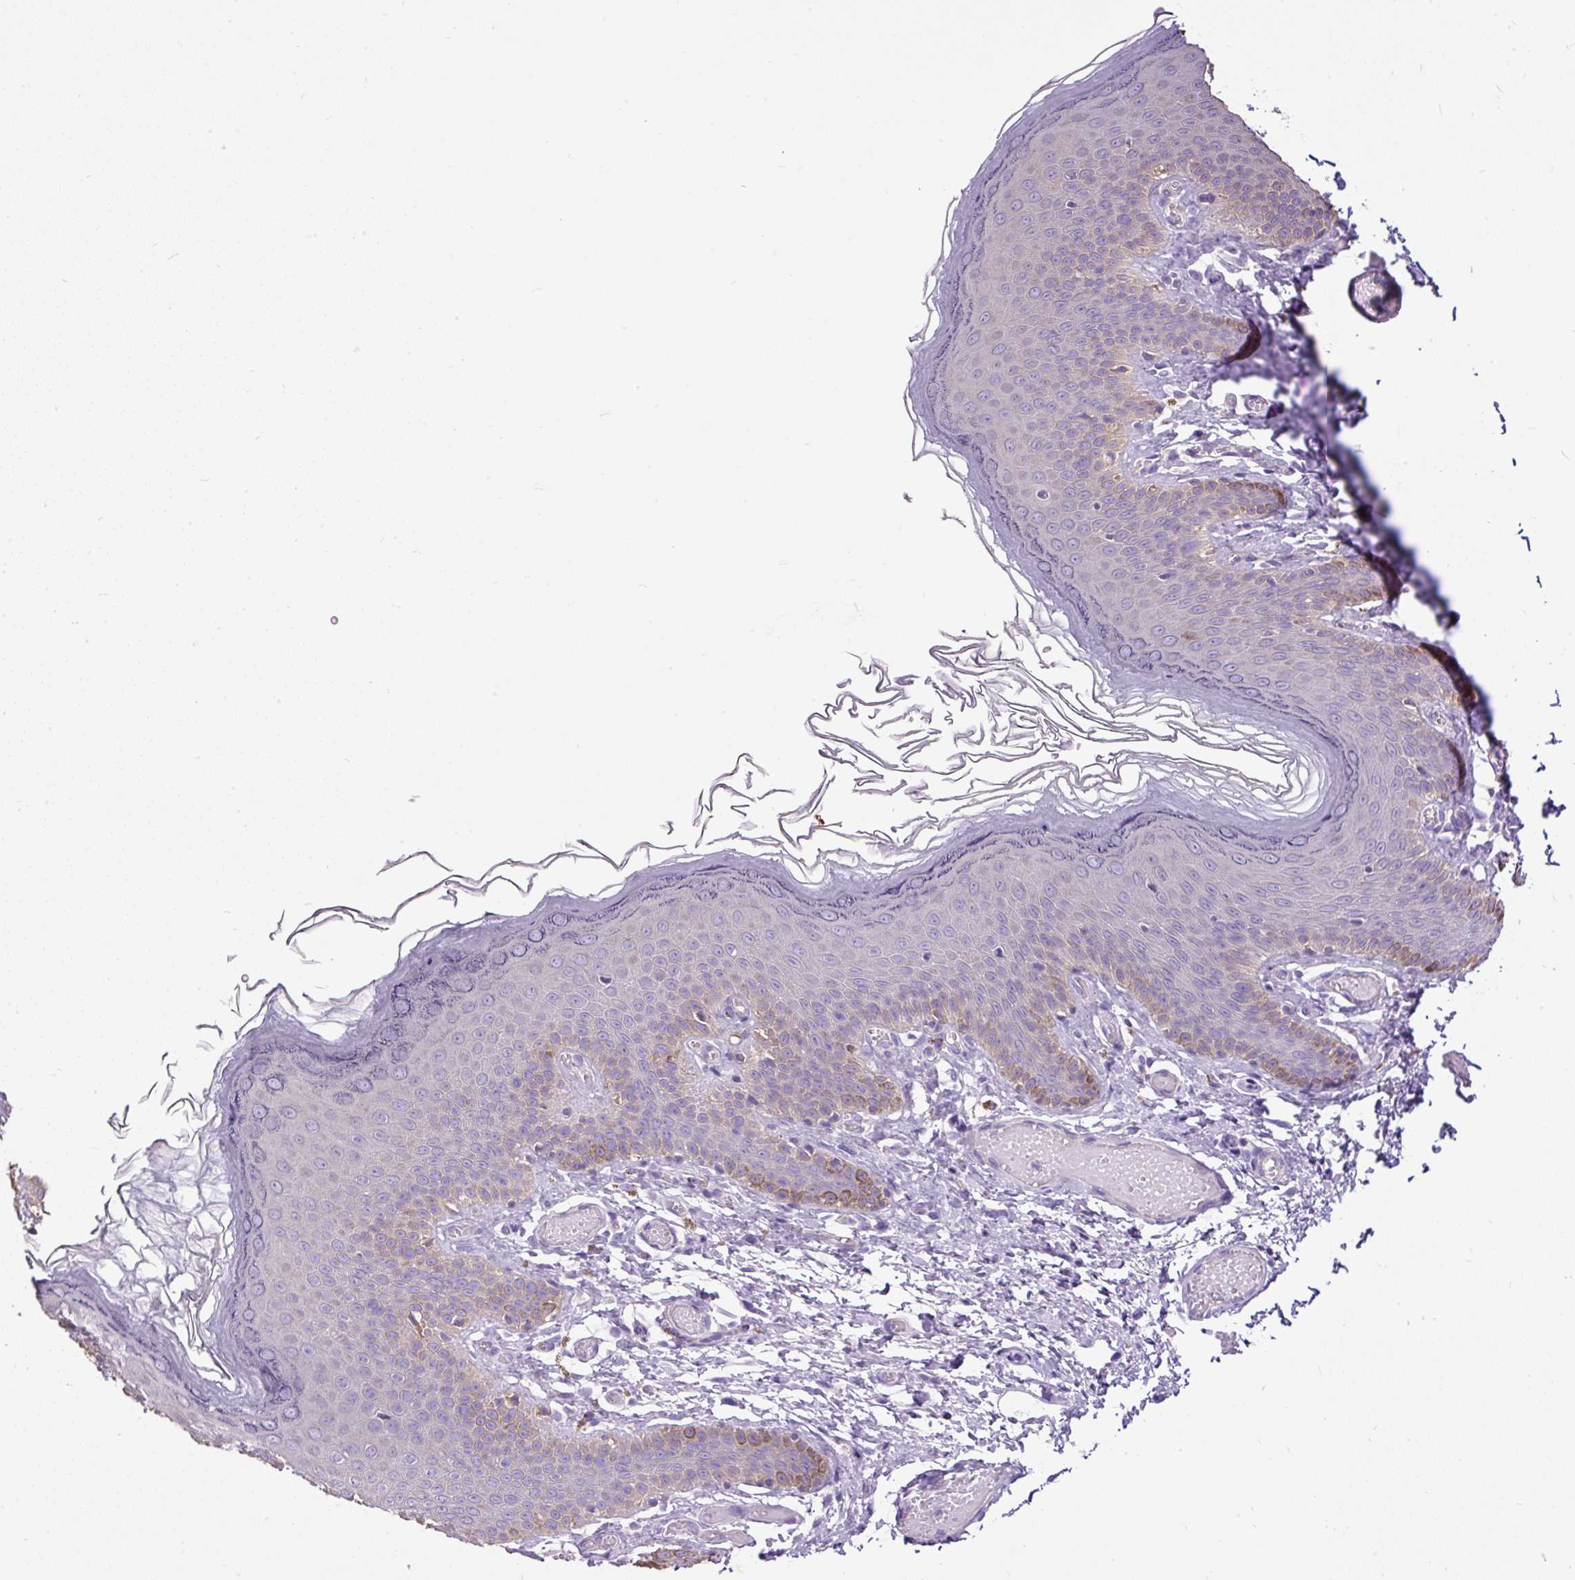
{"staining": {"intensity": "negative", "quantity": "none", "location": "none"}, "tissue": "skin", "cell_type": "Epidermal cells", "image_type": "normal", "snomed": [{"axis": "morphology", "description": "Normal tissue, NOS"}, {"axis": "topography", "description": "Anal"}], "caption": "IHC image of benign skin stained for a protein (brown), which demonstrates no positivity in epidermal cells.", "gene": "PDIA2", "patient": {"sex": "female", "age": 40}}